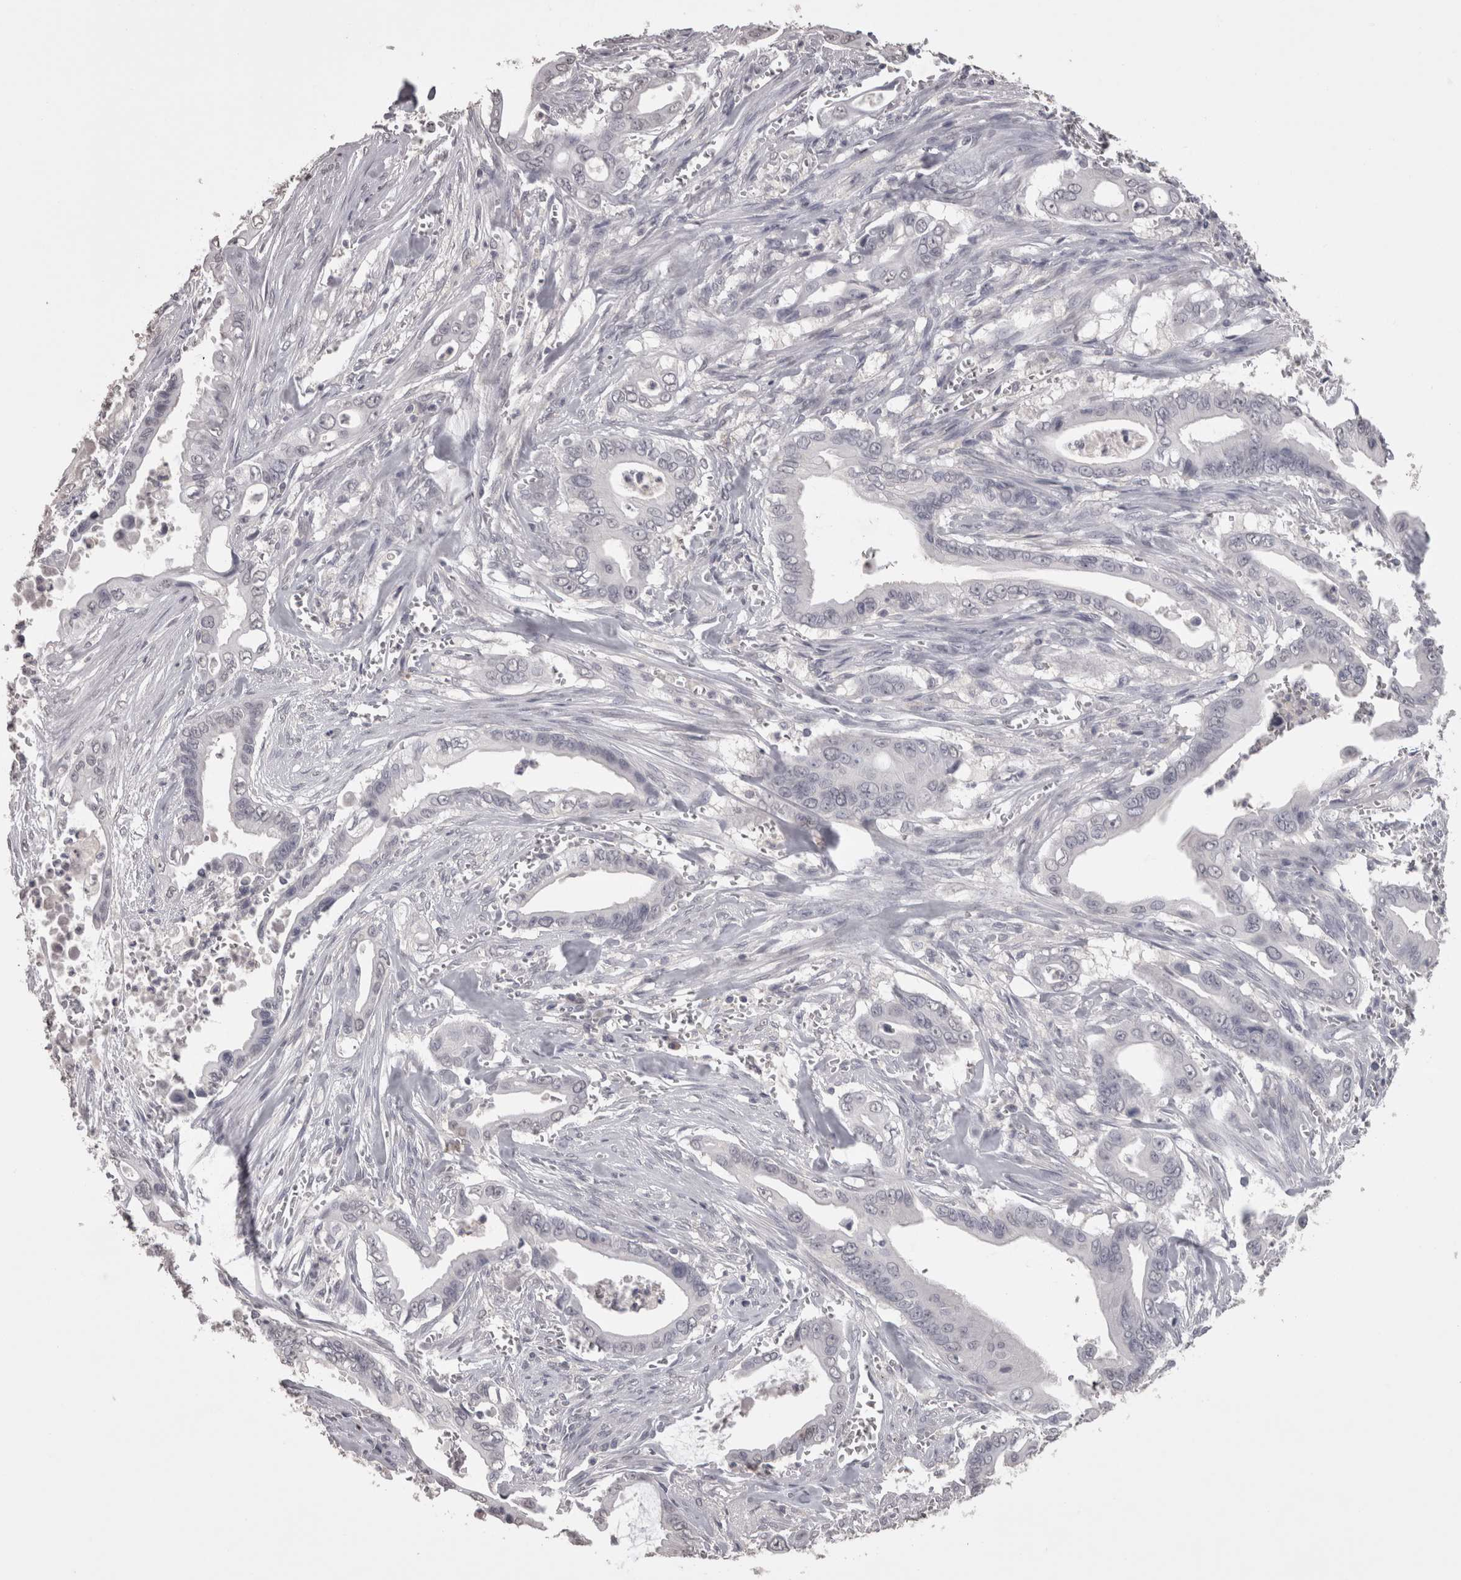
{"staining": {"intensity": "negative", "quantity": "none", "location": "none"}, "tissue": "pancreatic cancer", "cell_type": "Tumor cells", "image_type": "cancer", "snomed": [{"axis": "morphology", "description": "Adenocarcinoma, NOS"}, {"axis": "topography", "description": "Pancreas"}], "caption": "Immunohistochemical staining of human pancreatic cancer displays no significant expression in tumor cells.", "gene": "LAX1", "patient": {"sex": "male", "age": 59}}